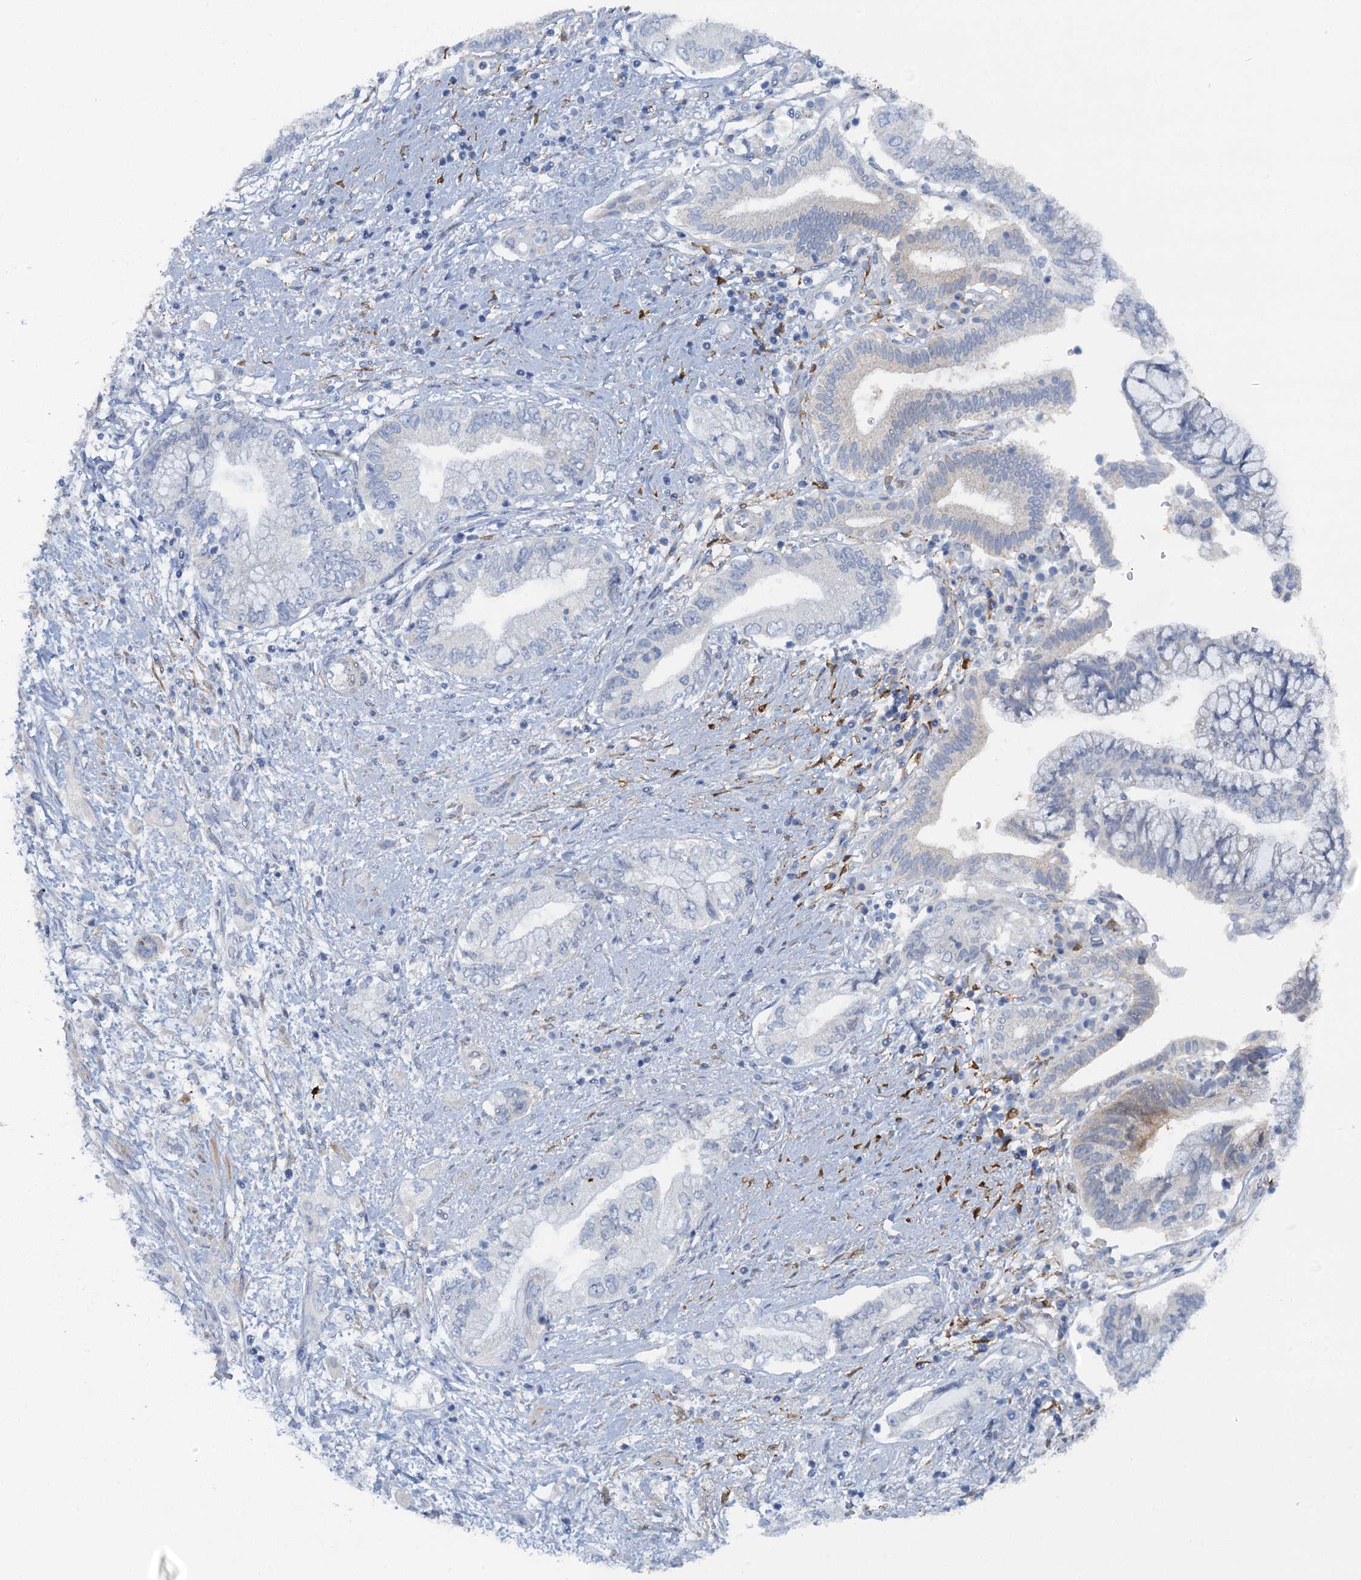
{"staining": {"intensity": "negative", "quantity": "none", "location": "none"}, "tissue": "pancreatic cancer", "cell_type": "Tumor cells", "image_type": "cancer", "snomed": [{"axis": "morphology", "description": "Adenocarcinoma, NOS"}, {"axis": "topography", "description": "Pancreas"}], "caption": "This is a micrograph of immunohistochemistry (IHC) staining of pancreatic adenocarcinoma, which shows no positivity in tumor cells. (DAB immunohistochemistry (IHC) visualized using brightfield microscopy, high magnification).", "gene": "POGLUT3", "patient": {"sex": "female", "age": 73}}